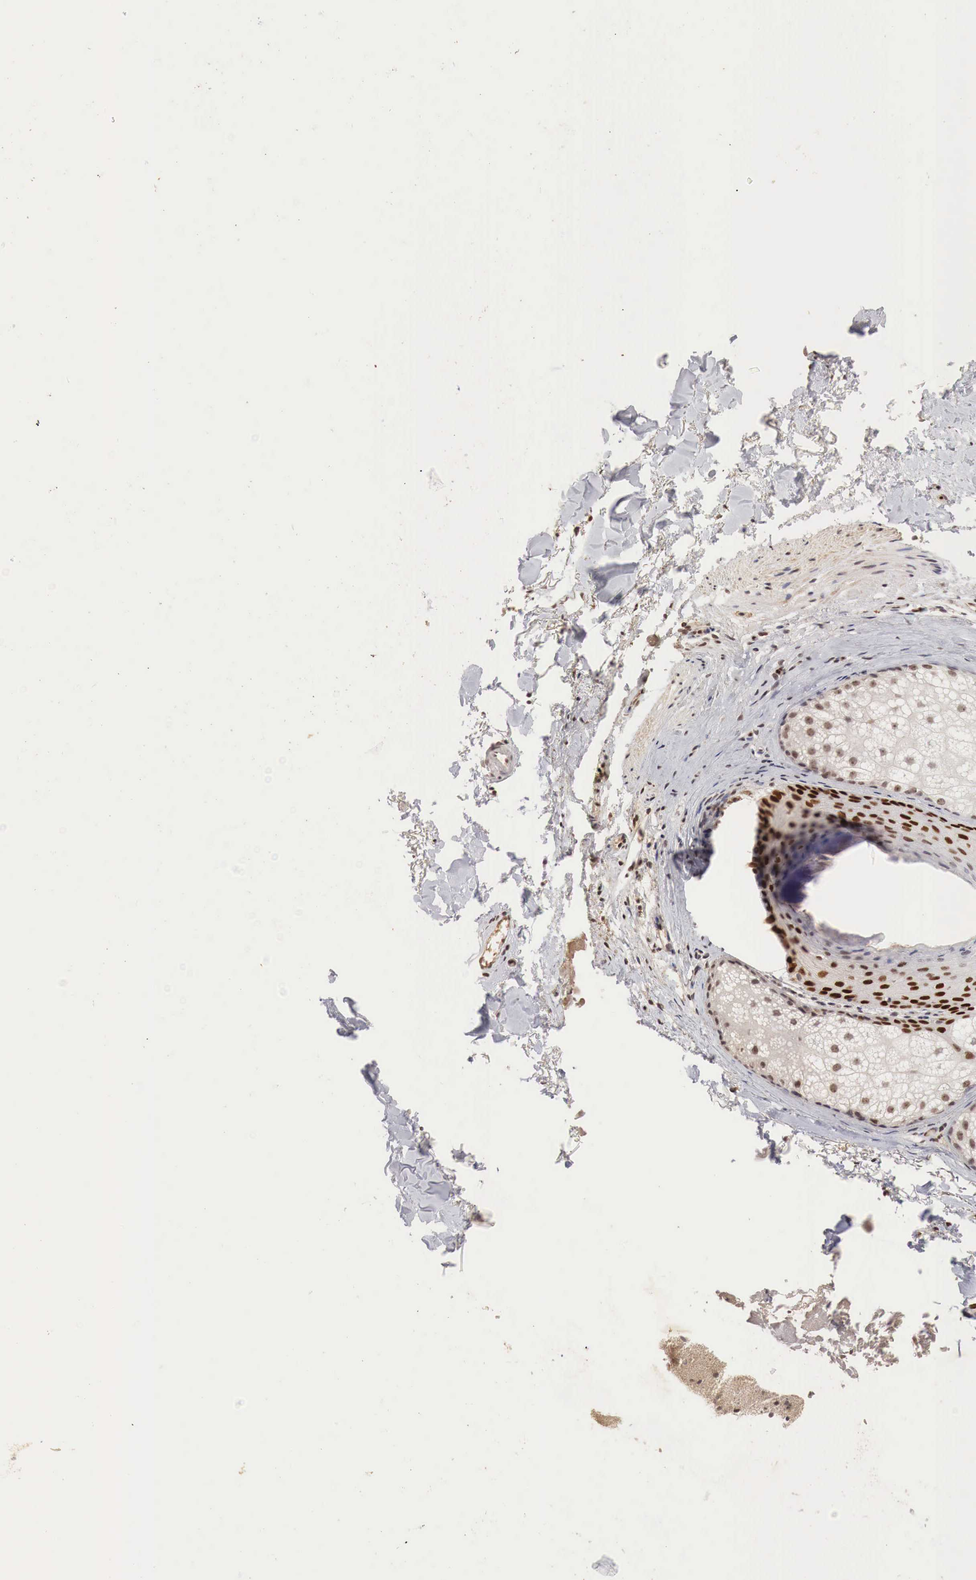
{"staining": {"intensity": "moderate", "quantity": ">75%", "location": "nuclear"}, "tissue": "skin", "cell_type": "Fibroblasts", "image_type": "normal", "snomed": [{"axis": "morphology", "description": "Normal tissue, NOS"}, {"axis": "topography", "description": "Skin"}], "caption": "IHC of unremarkable skin shows medium levels of moderate nuclear staining in approximately >75% of fibroblasts.", "gene": "DACH2", "patient": {"sex": "male", "age": 86}}